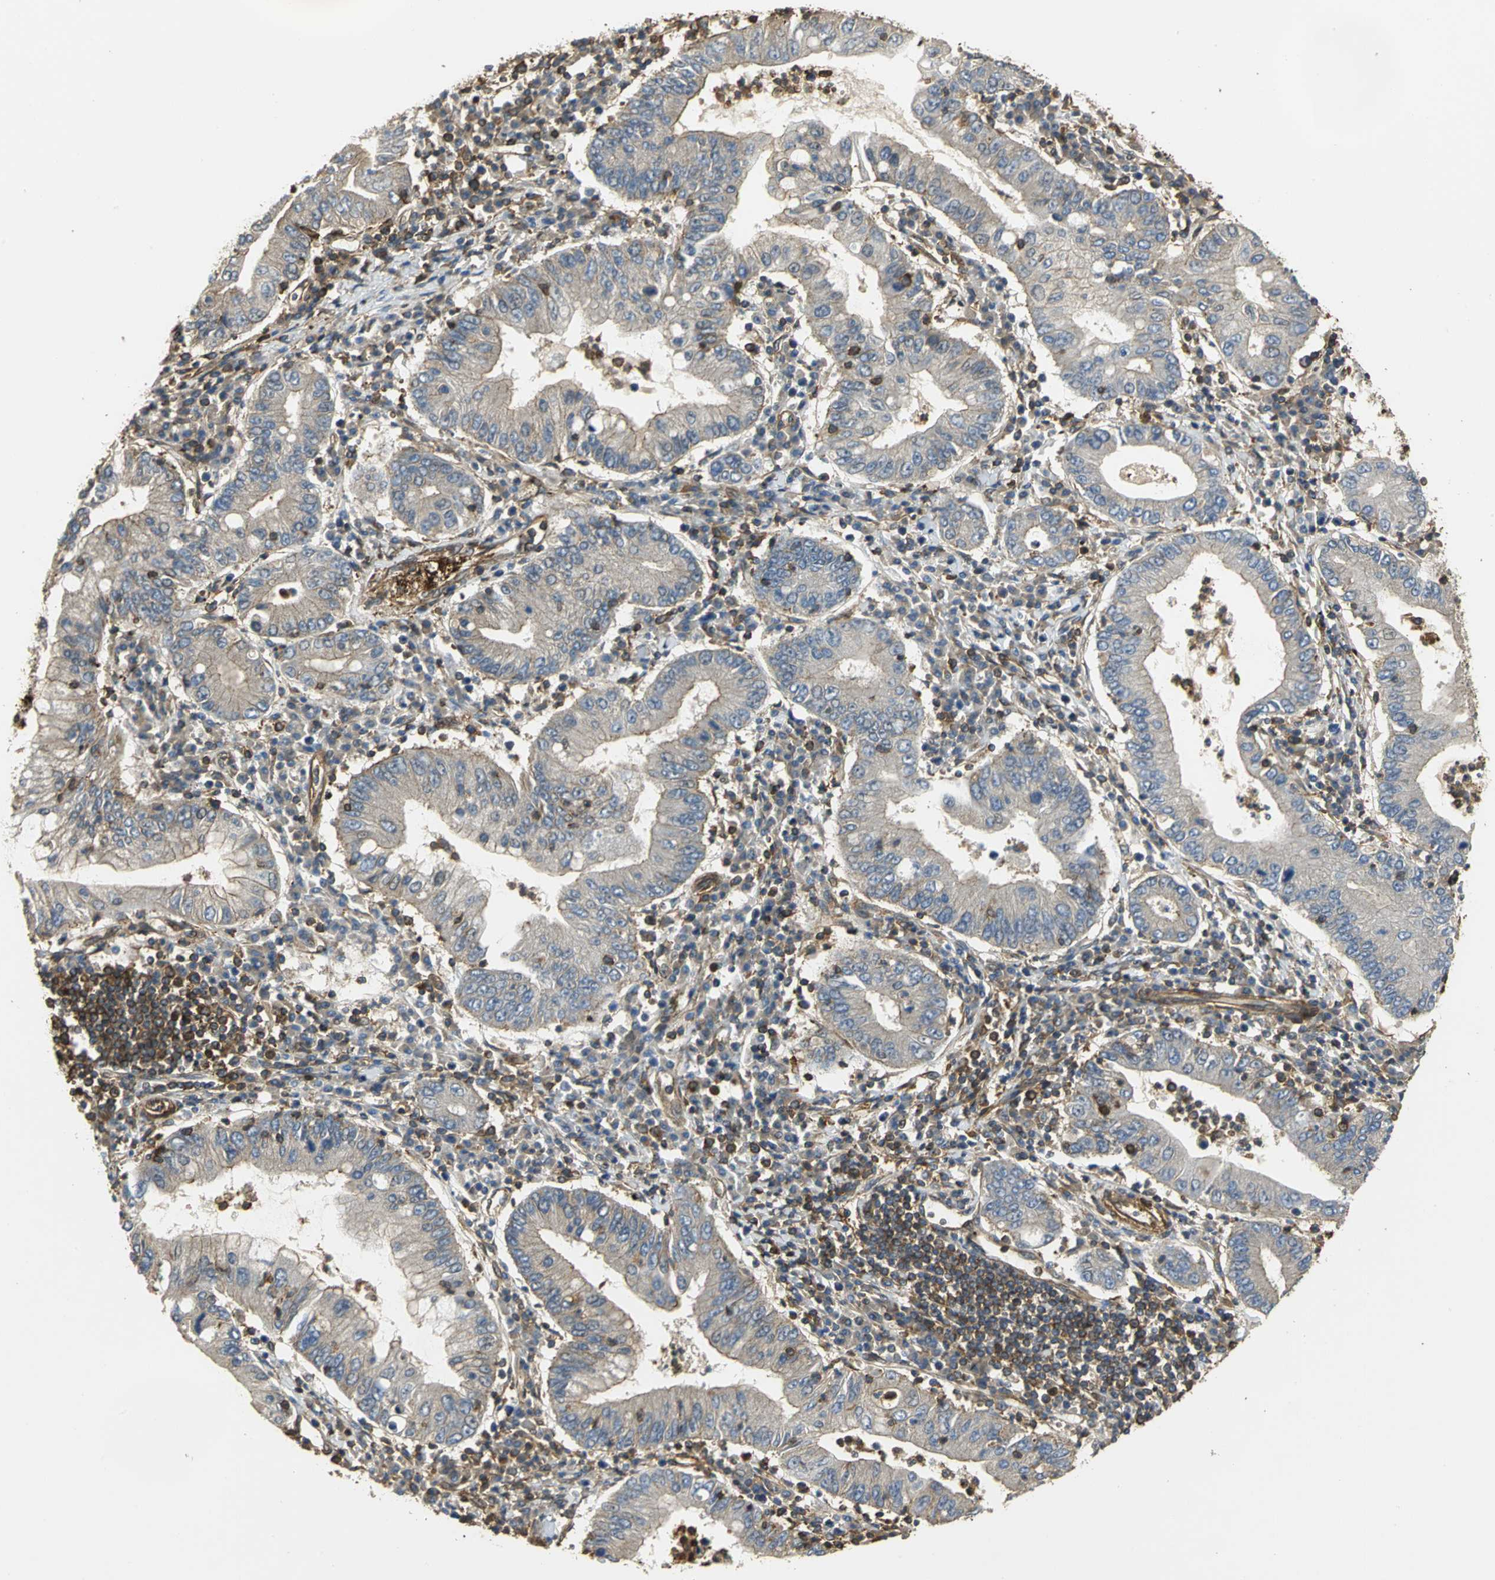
{"staining": {"intensity": "weak", "quantity": "<25%", "location": "cytoplasmic/membranous"}, "tissue": "stomach cancer", "cell_type": "Tumor cells", "image_type": "cancer", "snomed": [{"axis": "morphology", "description": "Normal tissue, NOS"}, {"axis": "morphology", "description": "Adenocarcinoma, NOS"}, {"axis": "topography", "description": "Esophagus"}, {"axis": "topography", "description": "Stomach, upper"}, {"axis": "topography", "description": "Peripheral nerve tissue"}], "caption": "Immunohistochemical staining of human stomach cancer (adenocarcinoma) demonstrates no significant positivity in tumor cells. (Brightfield microscopy of DAB (3,3'-diaminobenzidine) immunohistochemistry at high magnification).", "gene": "TLN1", "patient": {"sex": "male", "age": 62}}